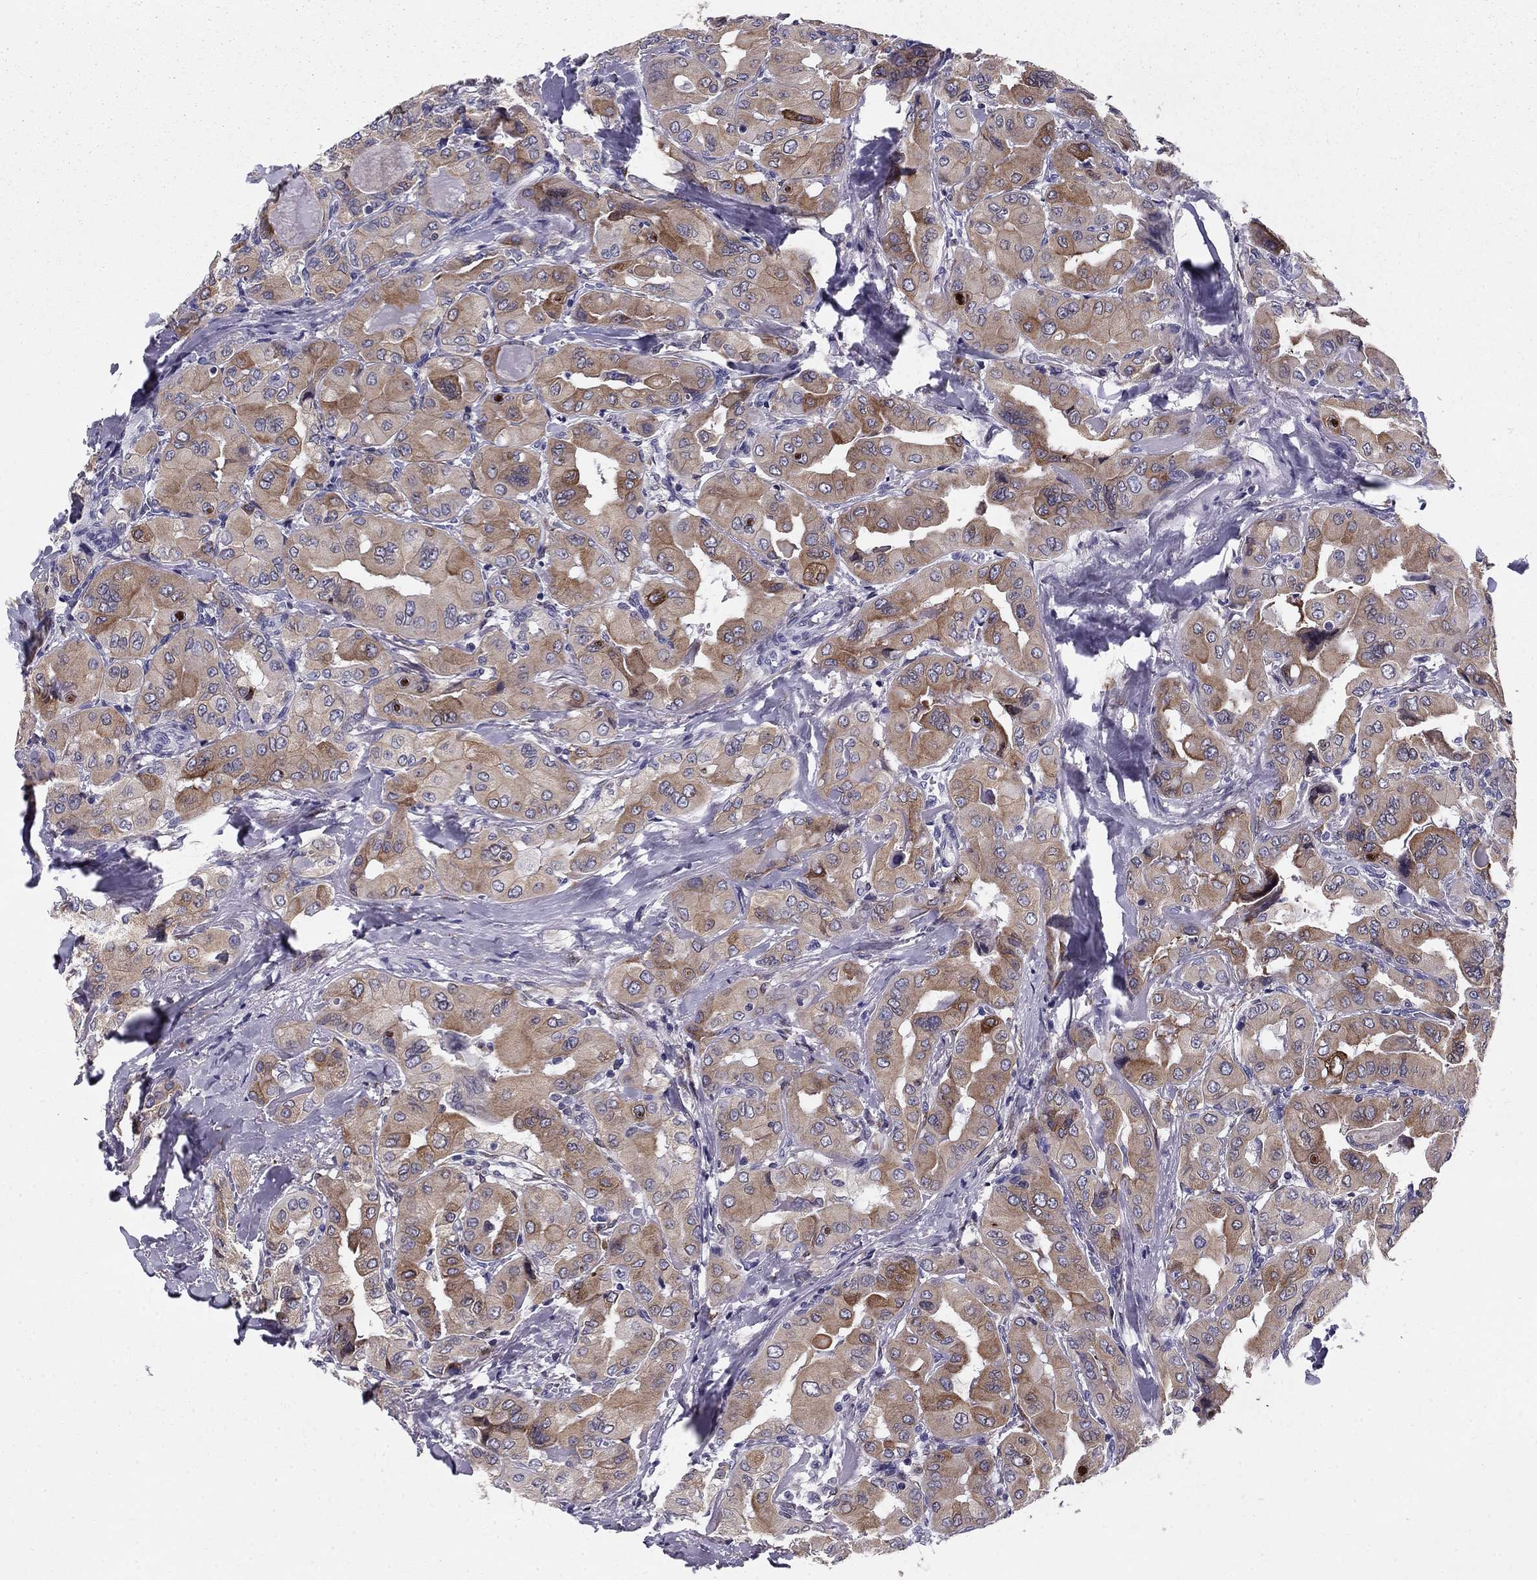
{"staining": {"intensity": "moderate", "quantity": "25%-75%", "location": "cytoplasmic/membranous"}, "tissue": "thyroid cancer", "cell_type": "Tumor cells", "image_type": "cancer", "snomed": [{"axis": "morphology", "description": "Normal tissue, NOS"}, {"axis": "morphology", "description": "Papillary adenocarcinoma, NOS"}, {"axis": "topography", "description": "Thyroid gland"}], "caption": "Moderate cytoplasmic/membranous protein staining is identified in about 25%-75% of tumor cells in thyroid cancer.", "gene": "TMED3", "patient": {"sex": "female", "age": 66}}